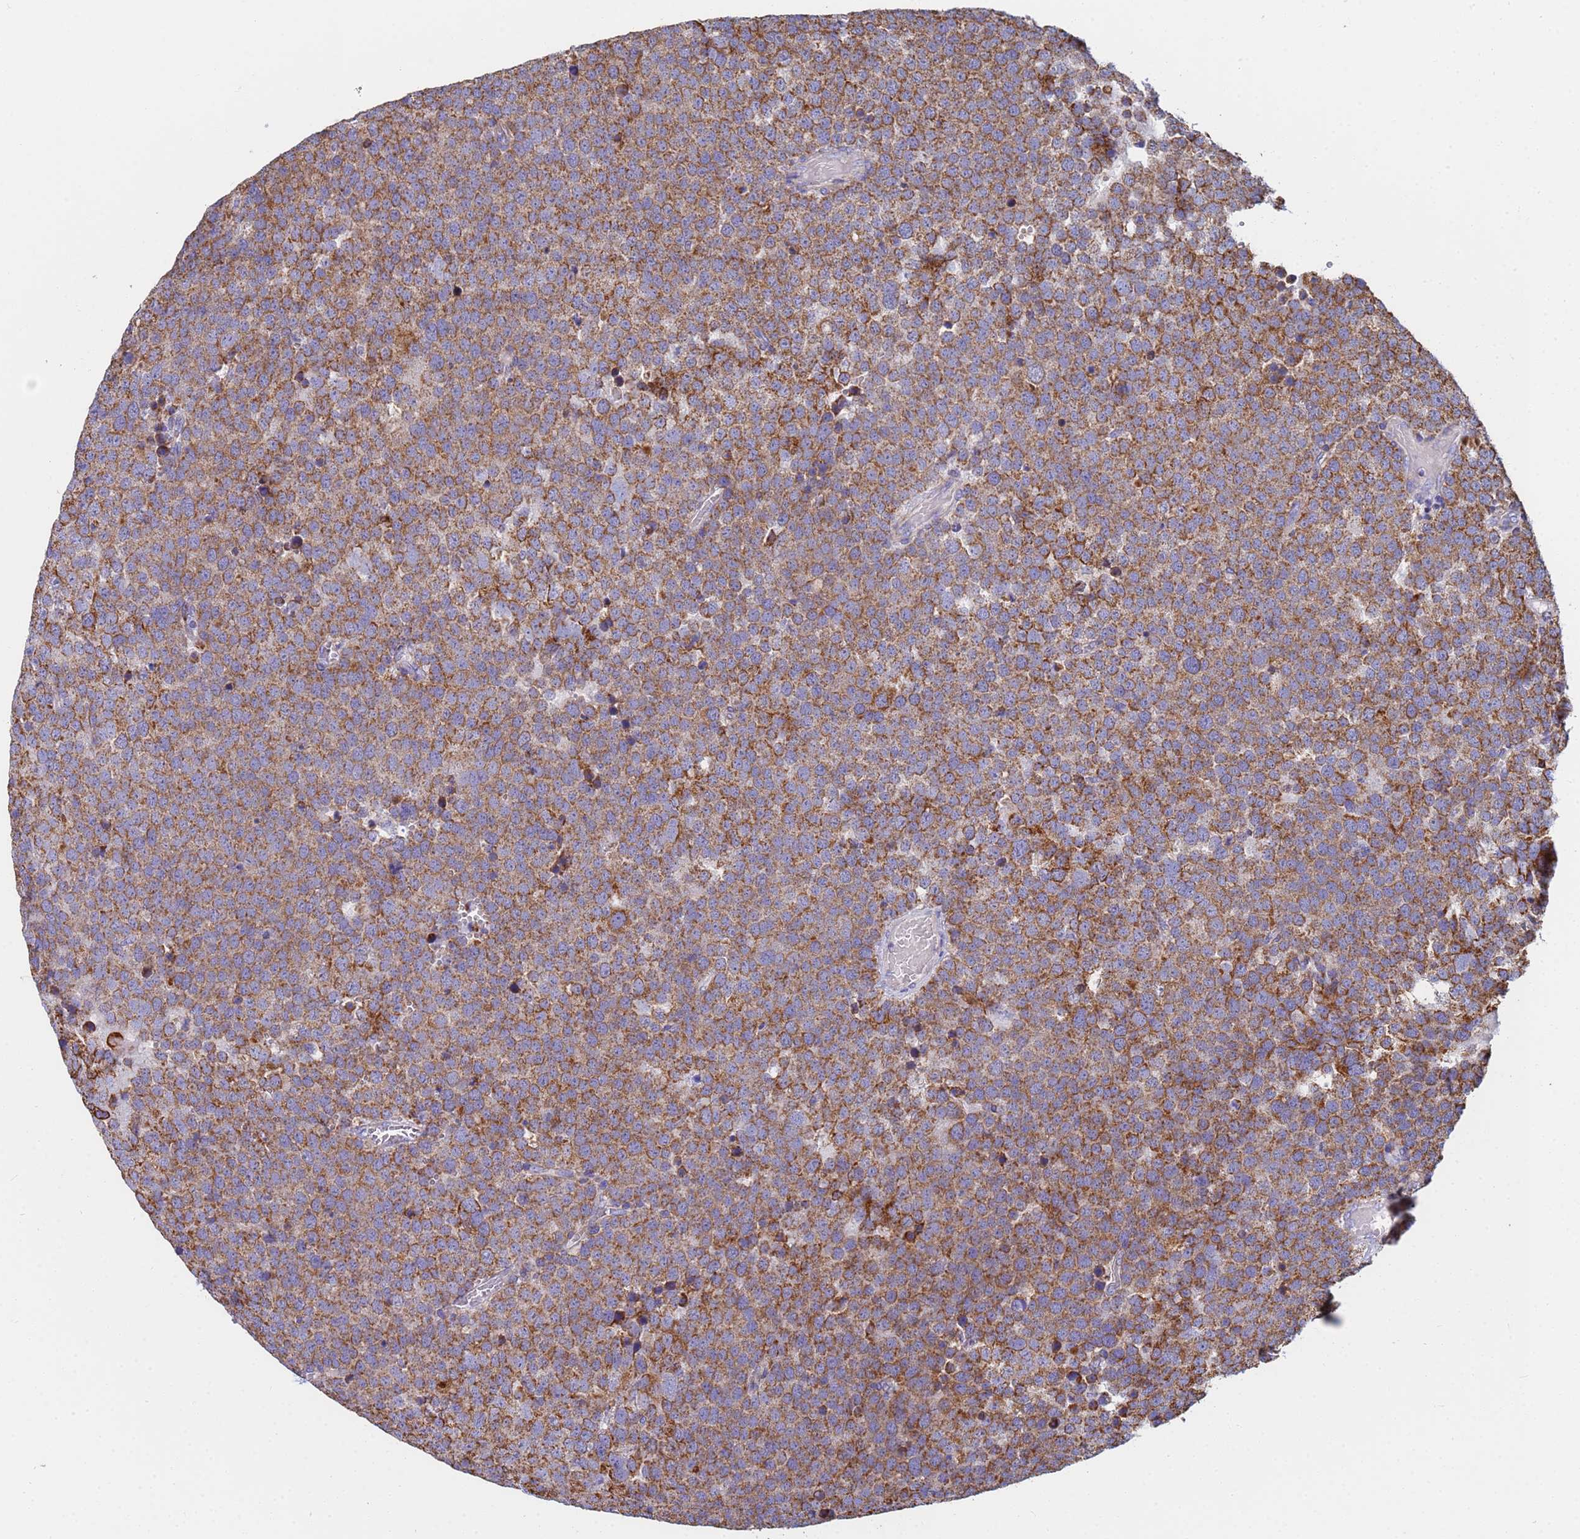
{"staining": {"intensity": "moderate", "quantity": ">75%", "location": "cytoplasmic/membranous"}, "tissue": "testis cancer", "cell_type": "Tumor cells", "image_type": "cancer", "snomed": [{"axis": "morphology", "description": "Seminoma, NOS"}, {"axis": "topography", "description": "Testis"}], "caption": "Testis cancer stained with a brown dye demonstrates moderate cytoplasmic/membranous positive staining in approximately >75% of tumor cells.", "gene": "UQCRH", "patient": {"sex": "male", "age": 71}}